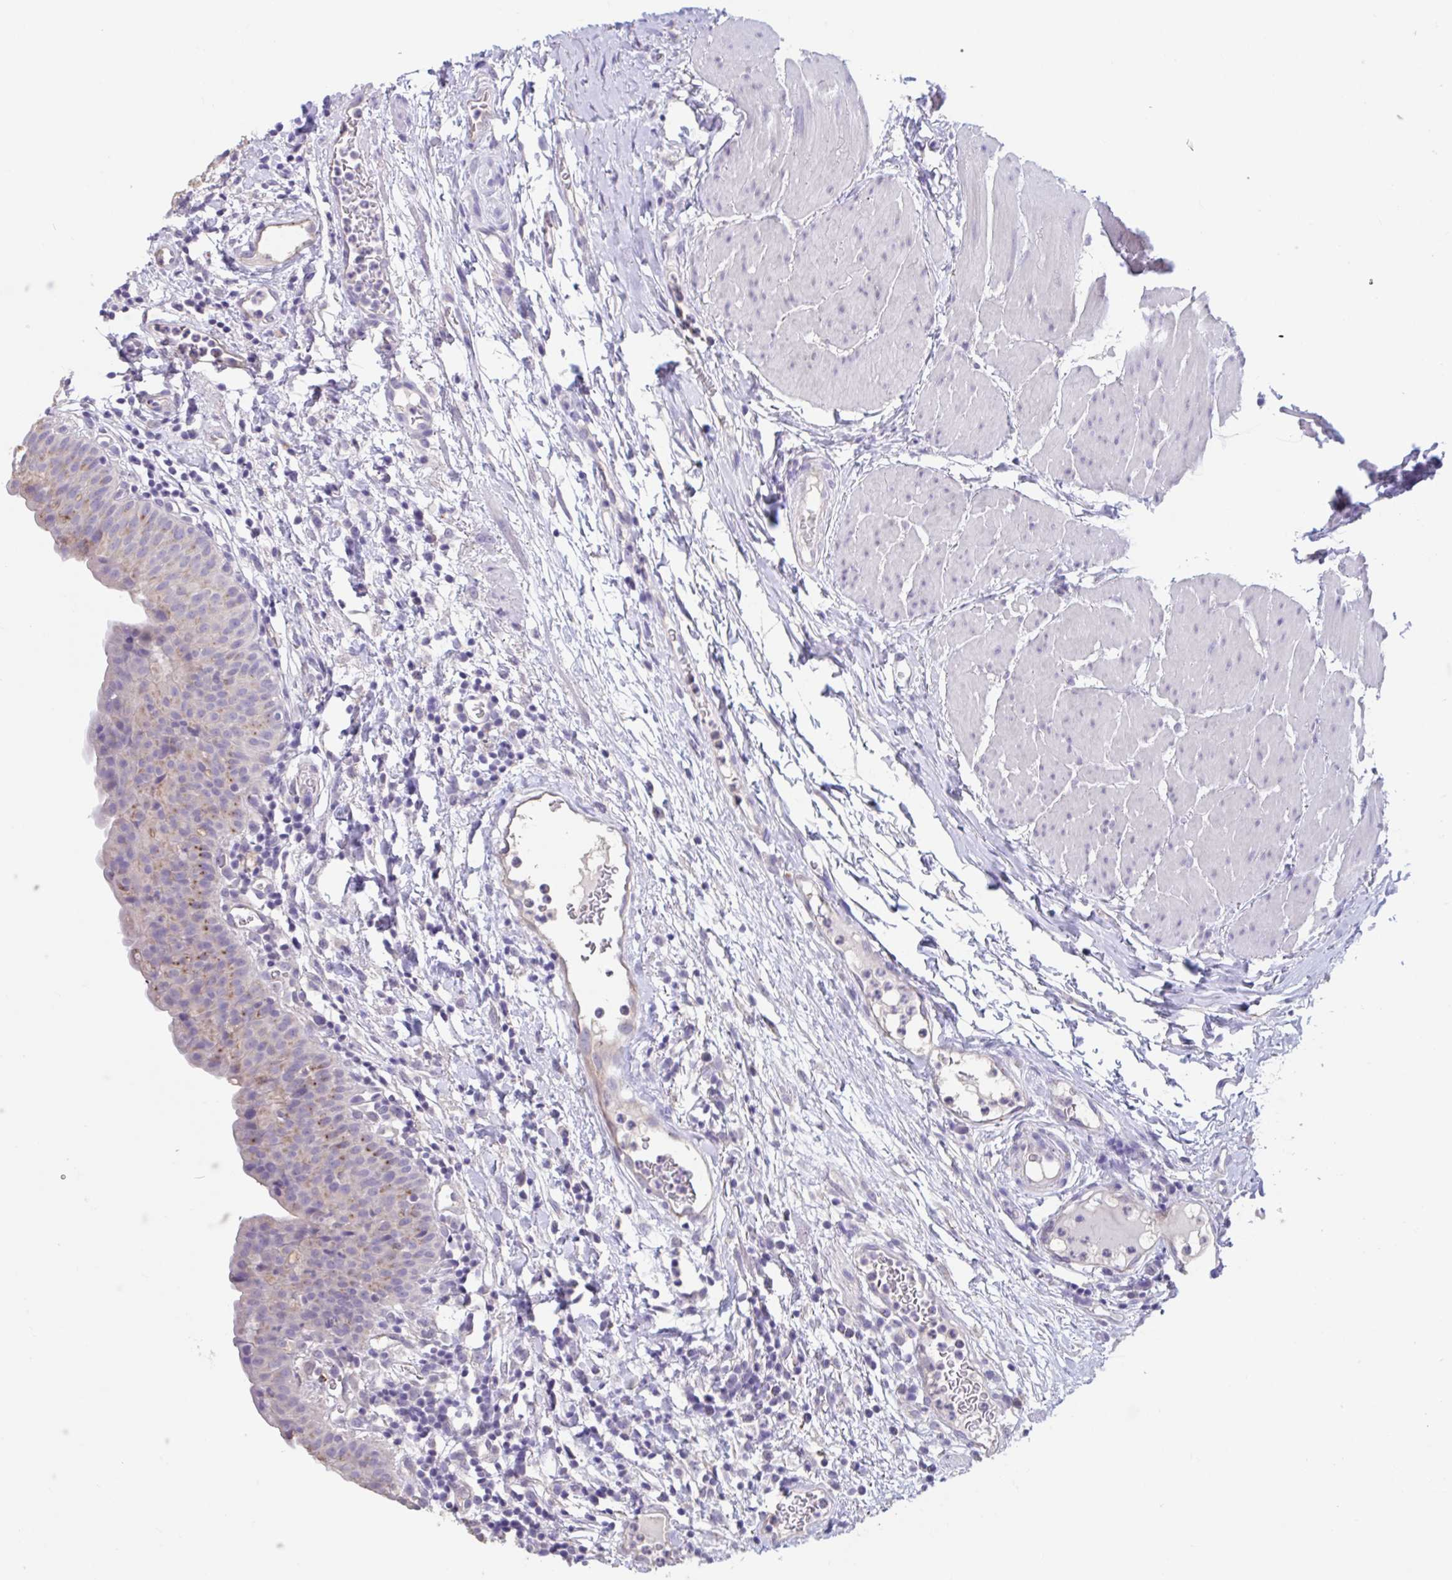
{"staining": {"intensity": "moderate", "quantity": "<25%", "location": "cytoplasmic/membranous"}, "tissue": "urinary bladder", "cell_type": "Urothelial cells", "image_type": "normal", "snomed": [{"axis": "morphology", "description": "Normal tissue, NOS"}, {"axis": "morphology", "description": "Inflammation, NOS"}, {"axis": "topography", "description": "Urinary bladder"}], "caption": "Immunohistochemistry (IHC) (DAB) staining of benign human urinary bladder exhibits moderate cytoplasmic/membranous protein positivity in approximately <25% of urothelial cells.", "gene": "GPR162", "patient": {"sex": "male", "age": 57}}